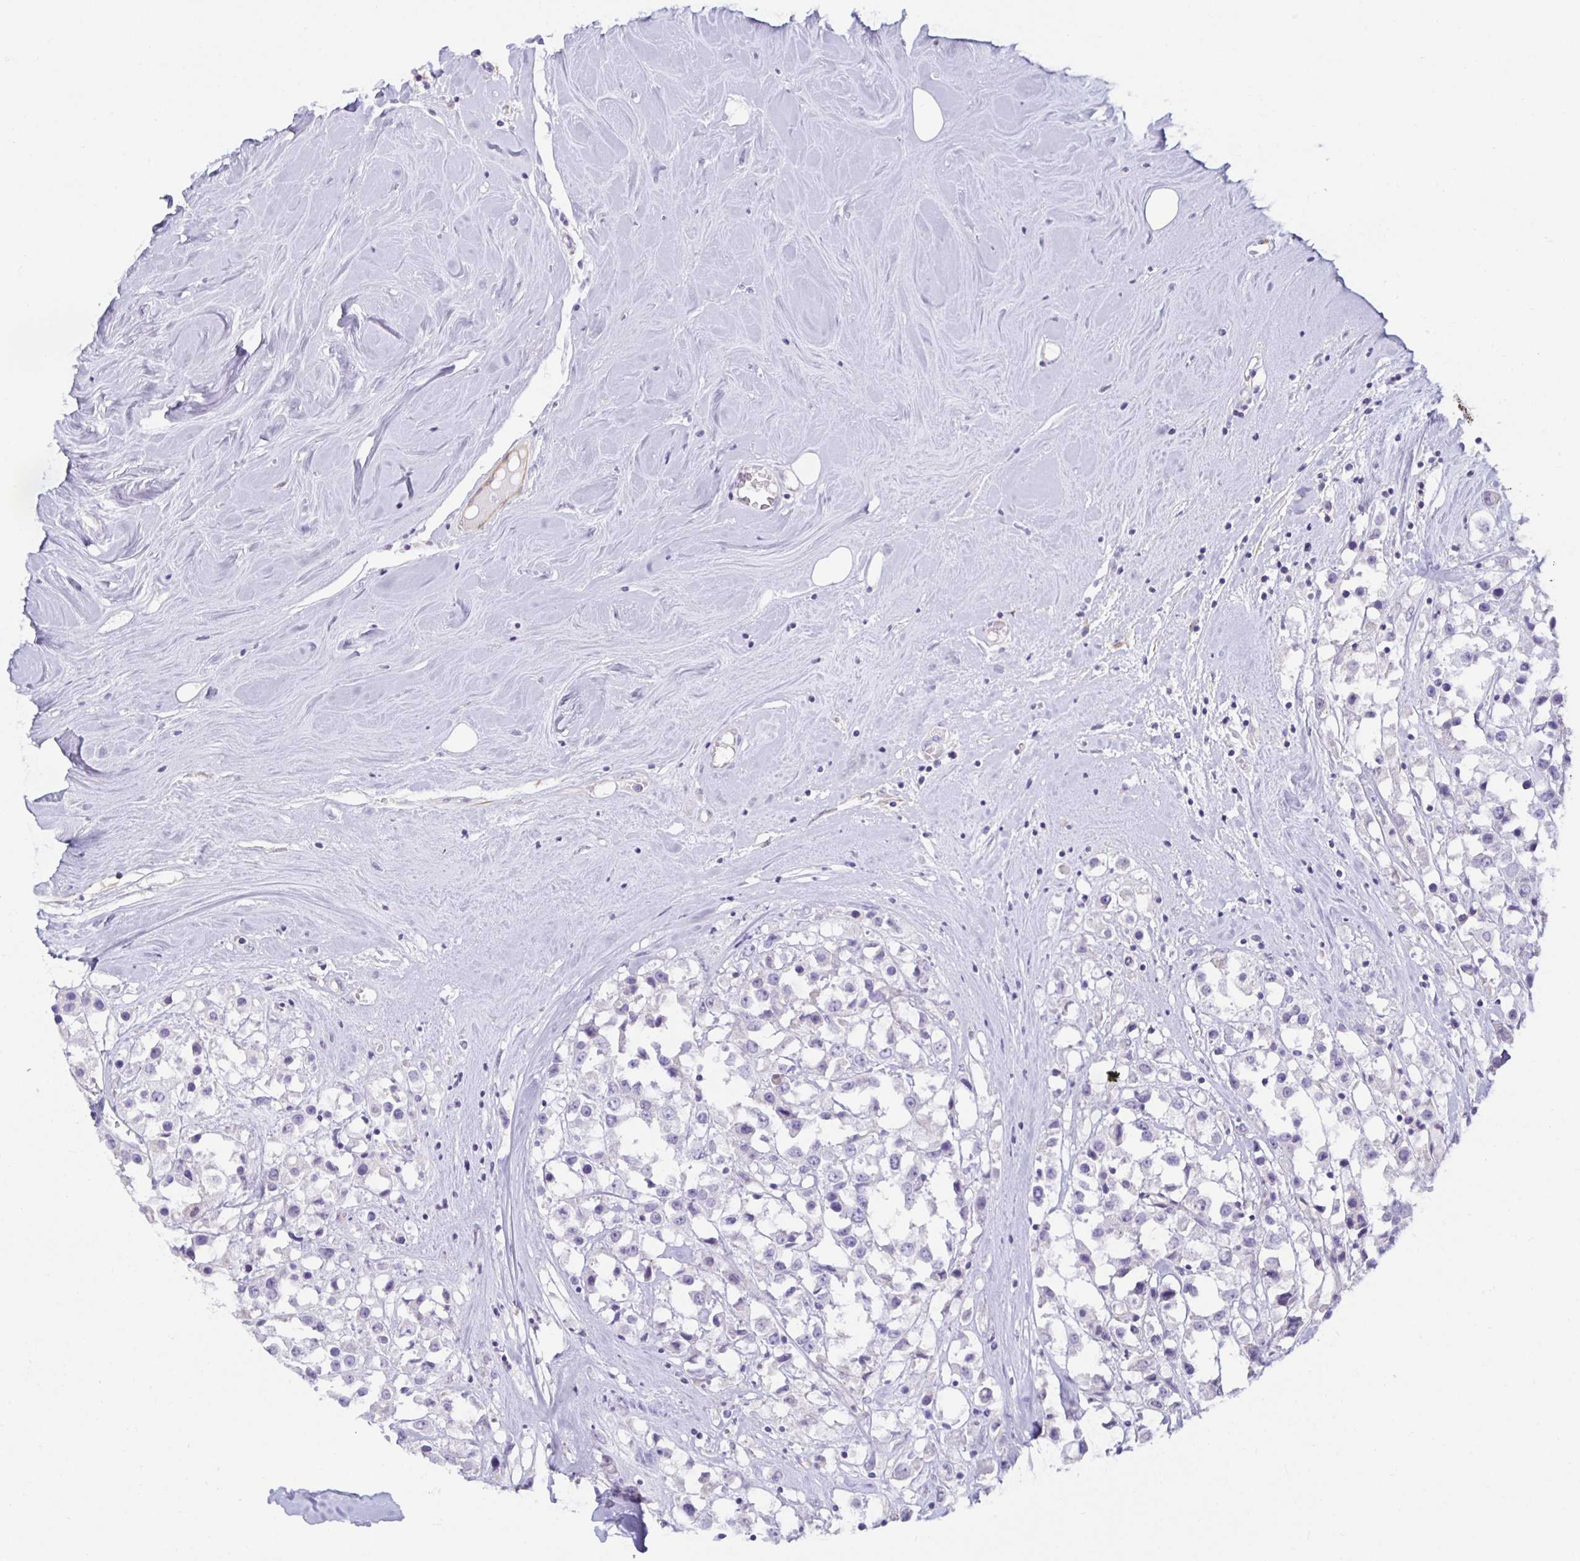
{"staining": {"intensity": "negative", "quantity": "none", "location": "none"}, "tissue": "breast cancer", "cell_type": "Tumor cells", "image_type": "cancer", "snomed": [{"axis": "morphology", "description": "Duct carcinoma"}, {"axis": "topography", "description": "Breast"}], "caption": "Tumor cells show no significant staining in breast infiltrating ductal carcinoma.", "gene": "SPAG4", "patient": {"sex": "female", "age": 61}}